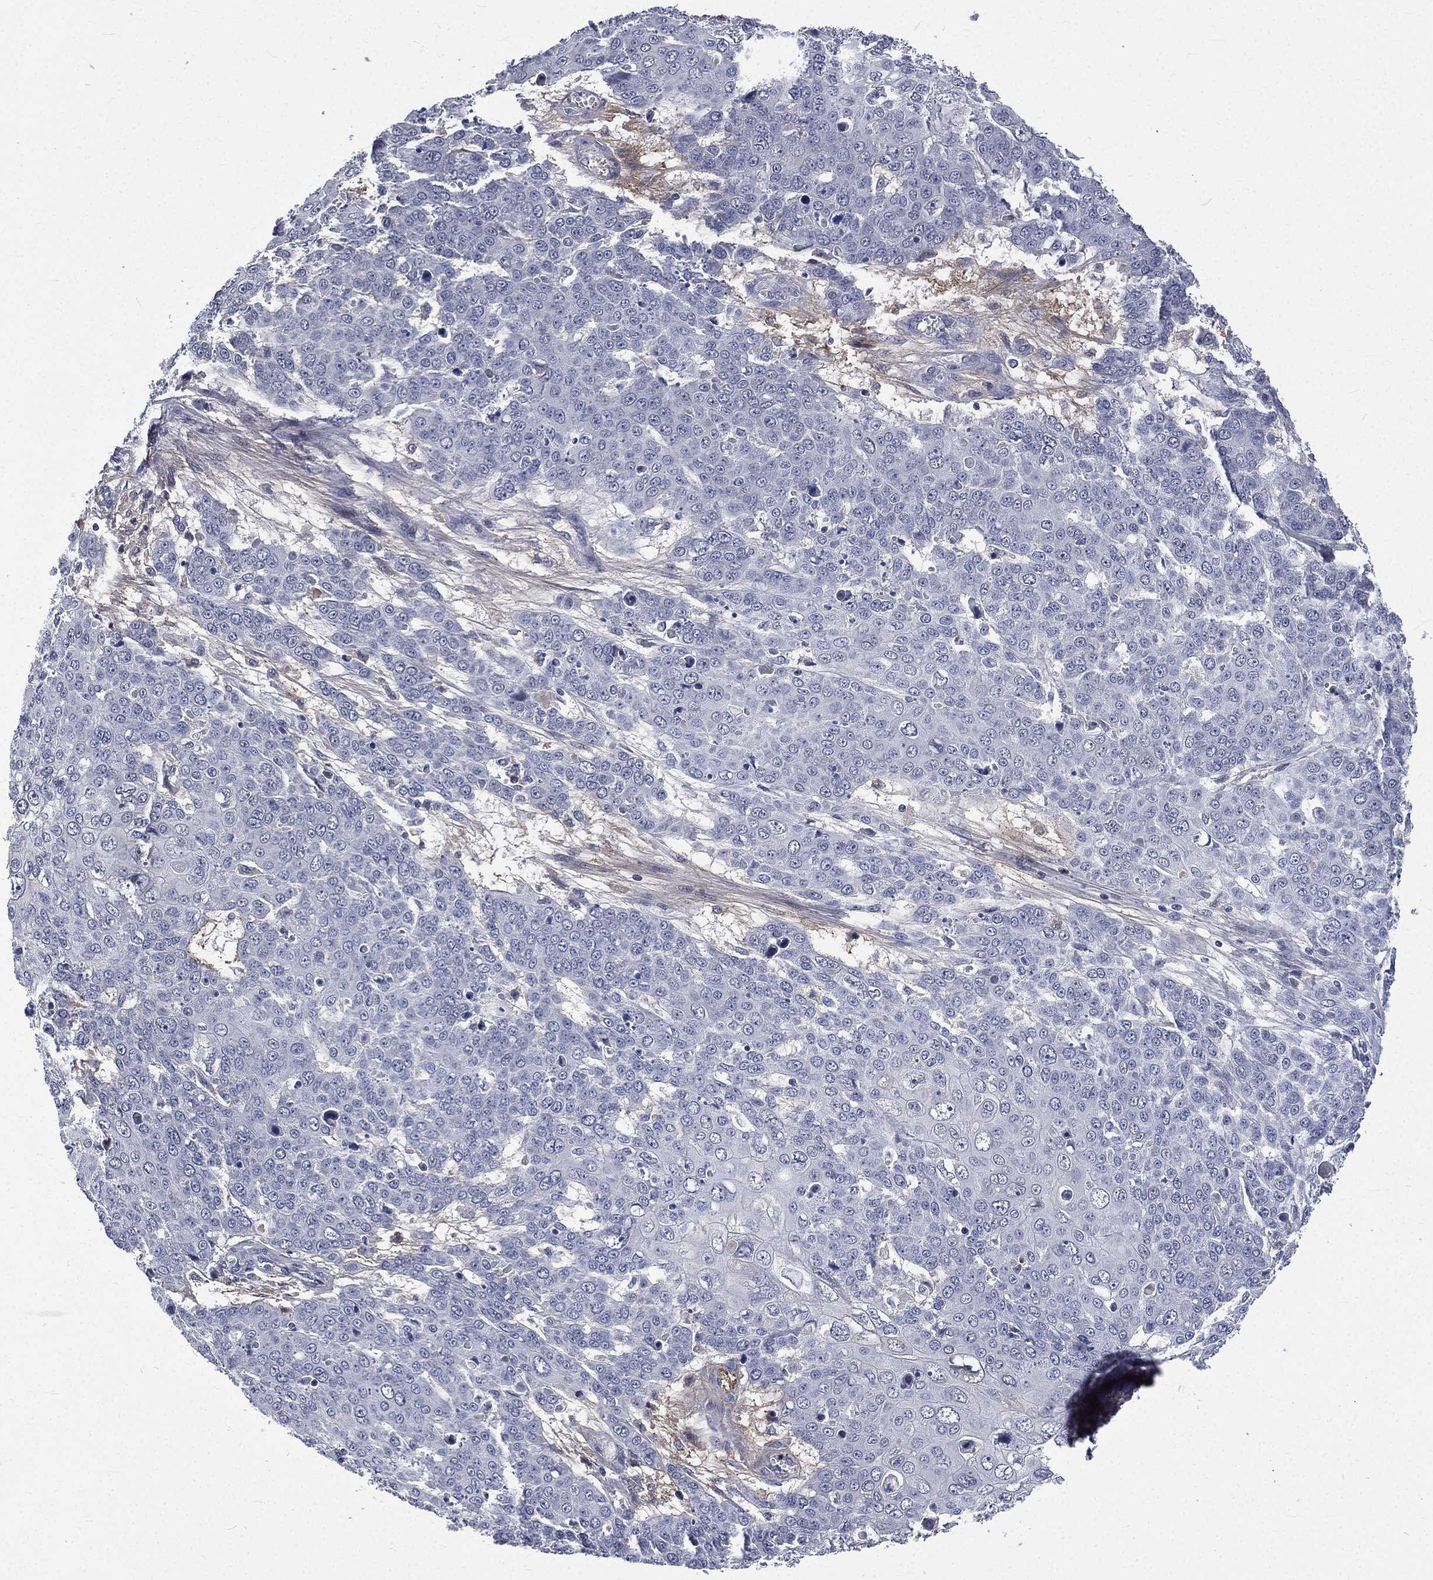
{"staining": {"intensity": "negative", "quantity": "none", "location": "none"}, "tissue": "skin cancer", "cell_type": "Tumor cells", "image_type": "cancer", "snomed": [{"axis": "morphology", "description": "Squamous cell carcinoma, NOS"}, {"axis": "topography", "description": "Skin"}], "caption": "Tumor cells show no significant protein positivity in skin squamous cell carcinoma.", "gene": "FGG", "patient": {"sex": "male", "age": 71}}